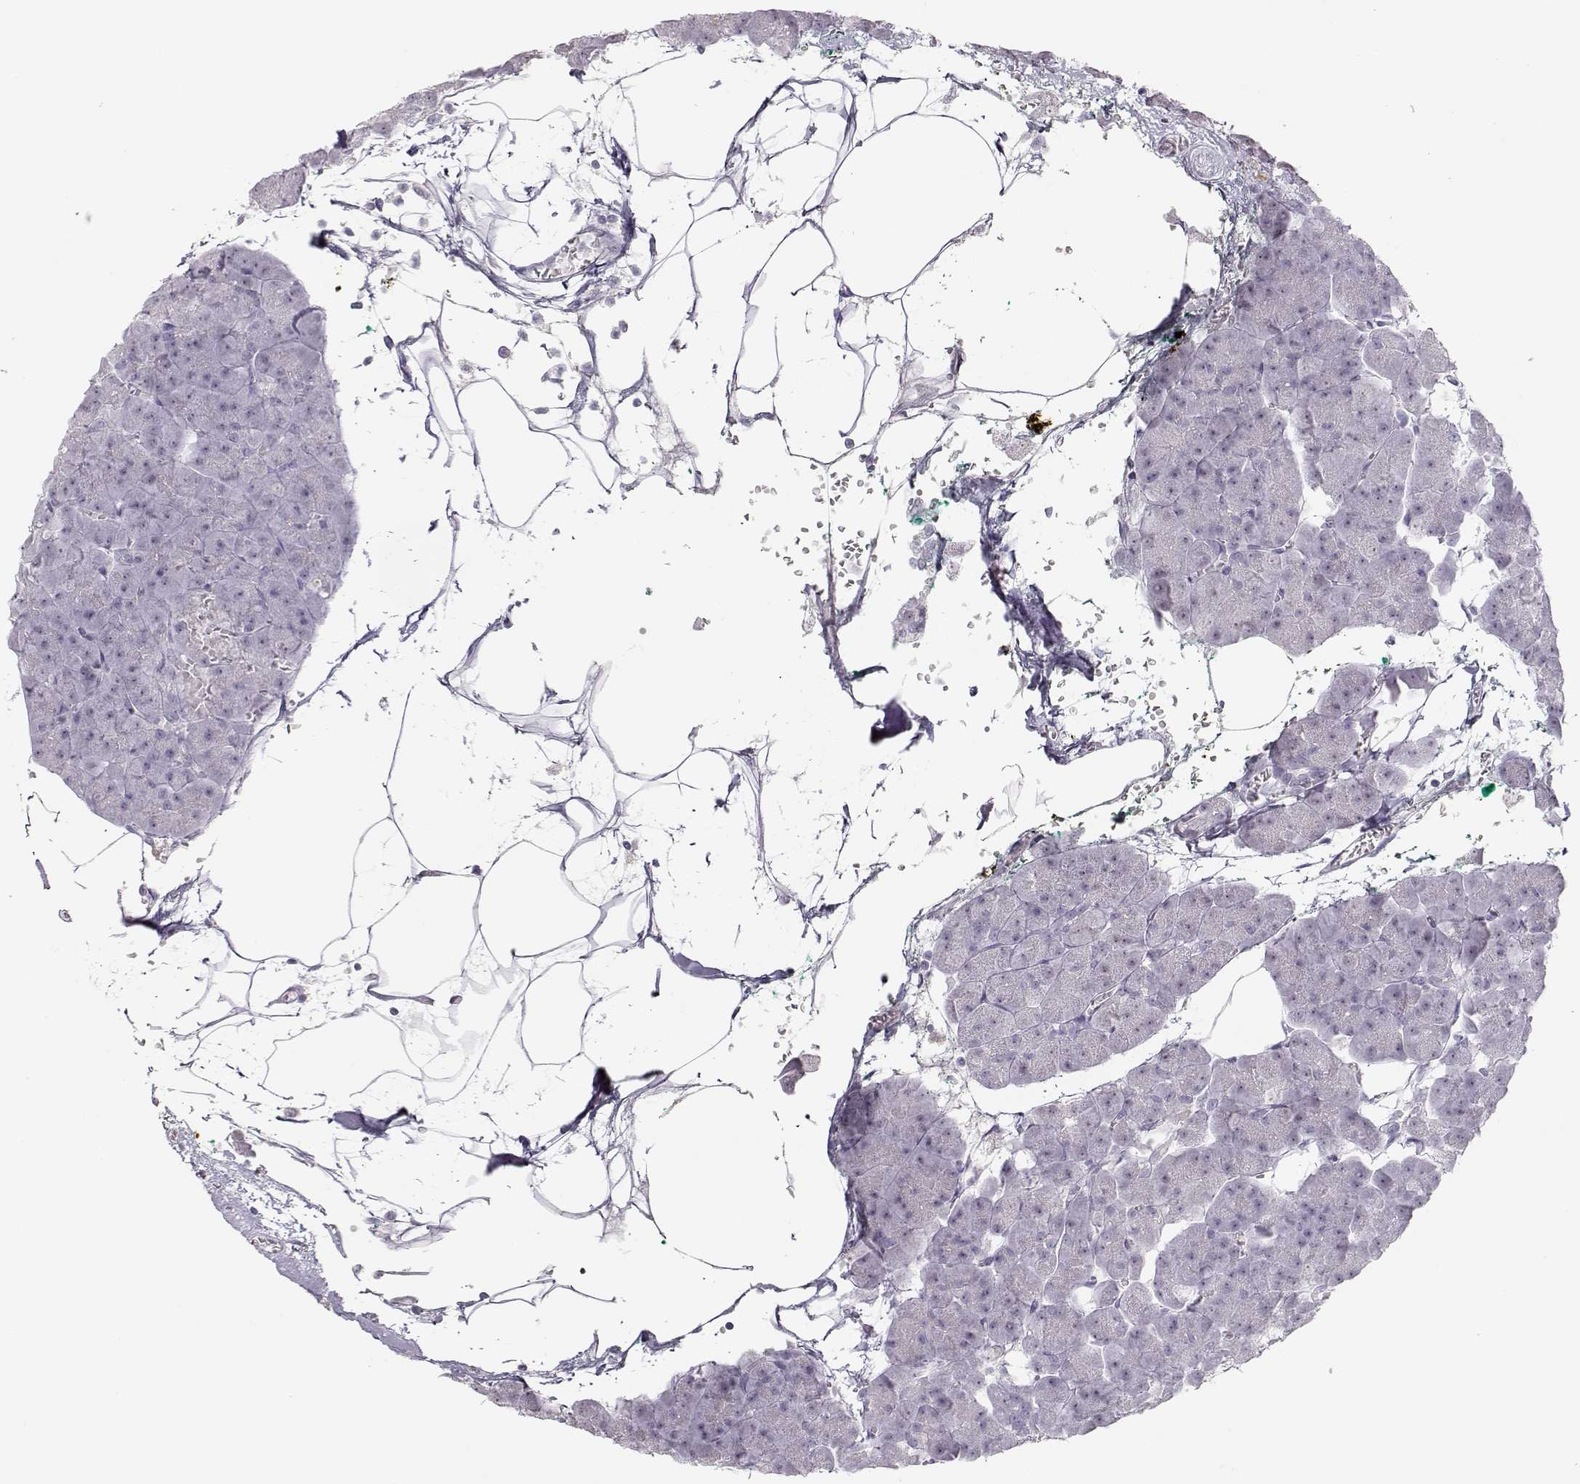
{"staining": {"intensity": "negative", "quantity": "none", "location": "none"}, "tissue": "pancreas", "cell_type": "Exocrine glandular cells", "image_type": "normal", "snomed": [{"axis": "morphology", "description": "Normal tissue, NOS"}, {"axis": "topography", "description": "Adipose tissue"}, {"axis": "topography", "description": "Pancreas"}, {"axis": "topography", "description": "Peripheral nerve tissue"}], "caption": "Protein analysis of benign pancreas demonstrates no significant expression in exocrine glandular cells. The staining is performed using DAB brown chromogen with nuclei counter-stained in using hematoxylin.", "gene": "IMPG1", "patient": {"sex": "female", "age": 58}}